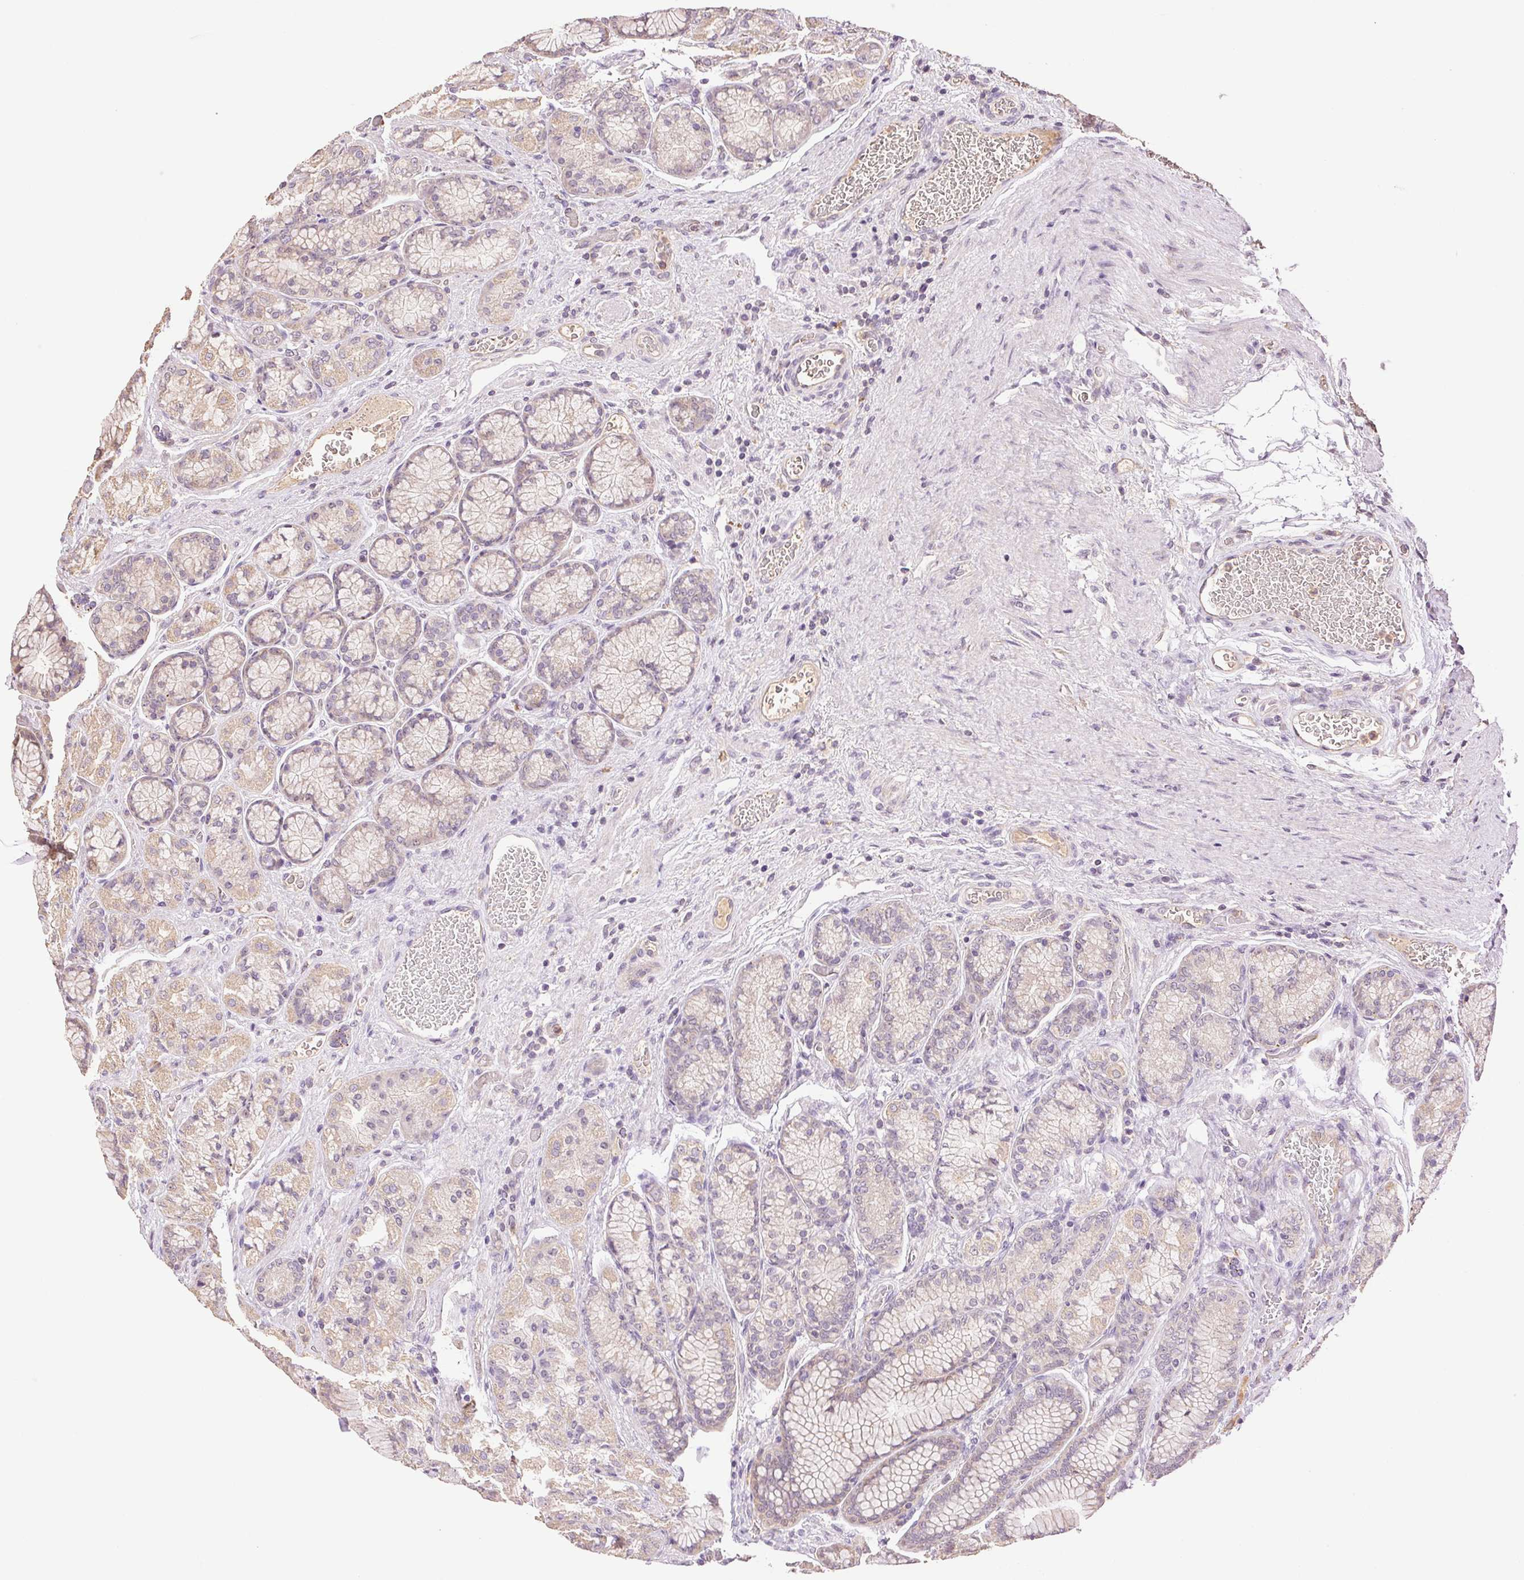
{"staining": {"intensity": "weak", "quantity": "25%-75%", "location": "cytoplasmic/membranous"}, "tissue": "stomach", "cell_type": "Glandular cells", "image_type": "normal", "snomed": [{"axis": "morphology", "description": "Normal tissue, NOS"}, {"axis": "morphology", "description": "Adenocarcinoma, NOS"}, {"axis": "morphology", "description": "Adenocarcinoma, High grade"}, {"axis": "topography", "description": "Stomach, upper"}, {"axis": "topography", "description": "Stomach"}], "caption": "Immunohistochemistry (IHC) of unremarkable stomach exhibits low levels of weak cytoplasmic/membranous expression in about 25%-75% of glandular cells. The staining is performed using DAB (3,3'-diaminobenzidine) brown chromogen to label protein expression. The nuclei are counter-stained blue using hematoxylin.", "gene": "TMEM253", "patient": {"sex": "female", "age": 65}}